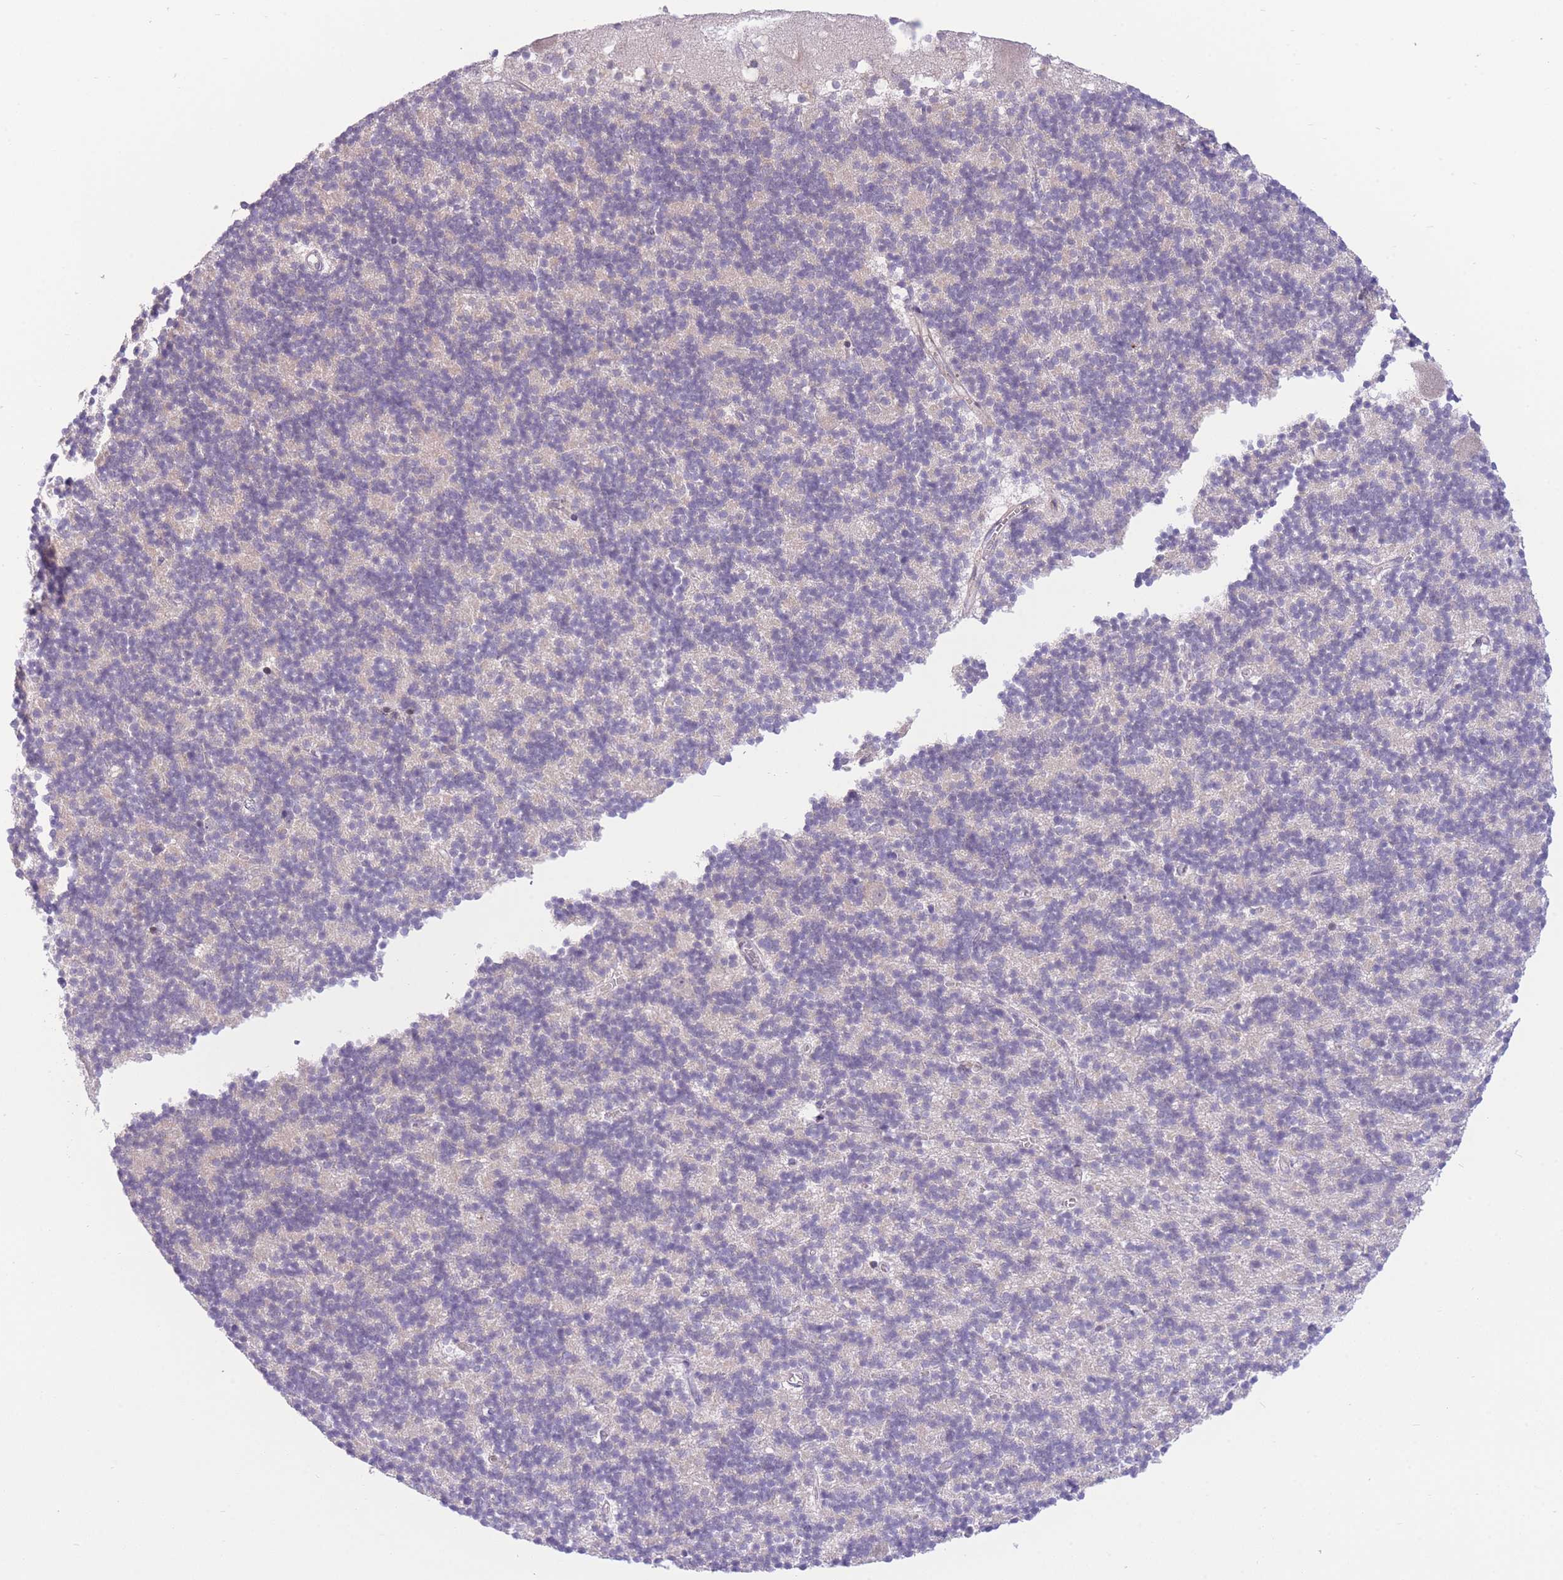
{"staining": {"intensity": "negative", "quantity": "none", "location": "none"}, "tissue": "cerebellum", "cell_type": "Cells in granular layer", "image_type": "normal", "snomed": [{"axis": "morphology", "description": "Normal tissue, NOS"}, {"axis": "topography", "description": "Cerebellum"}], "caption": "Cells in granular layer show no significant positivity in benign cerebellum. (Stains: DAB immunohistochemistry with hematoxylin counter stain, Microscopy: brightfield microscopy at high magnification).", "gene": "CDC25B", "patient": {"sex": "male", "age": 54}}